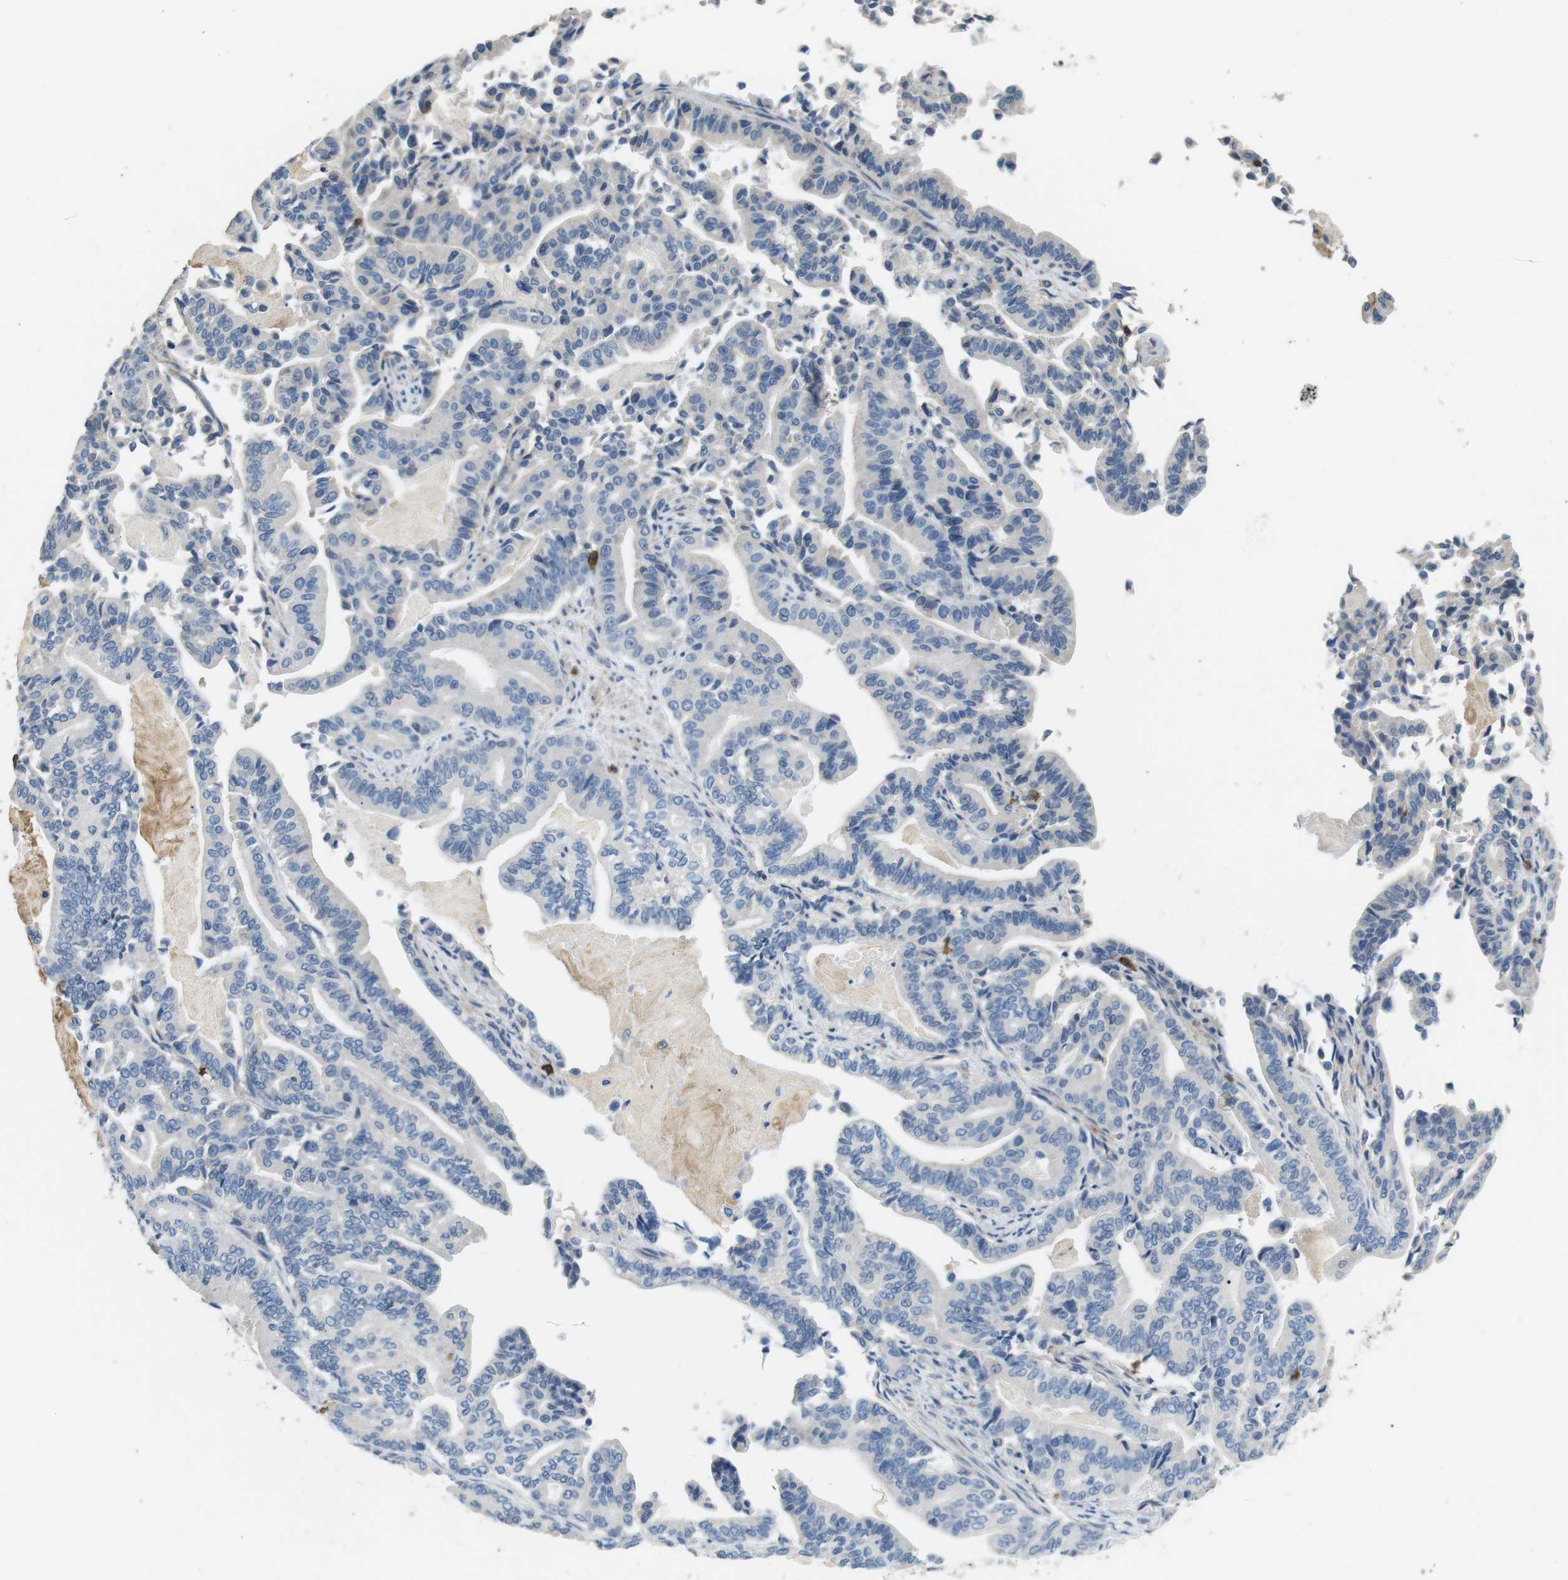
{"staining": {"intensity": "negative", "quantity": "none", "location": "none"}, "tissue": "pancreatic cancer", "cell_type": "Tumor cells", "image_type": "cancer", "snomed": [{"axis": "morphology", "description": "Normal tissue, NOS"}, {"axis": "morphology", "description": "Adenocarcinoma, NOS"}, {"axis": "topography", "description": "Pancreas"}], "caption": "DAB immunohistochemical staining of human adenocarcinoma (pancreatic) exhibits no significant expression in tumor cells.", "gene": "CD6", "patient": {"sex": "male", "age": 63}}